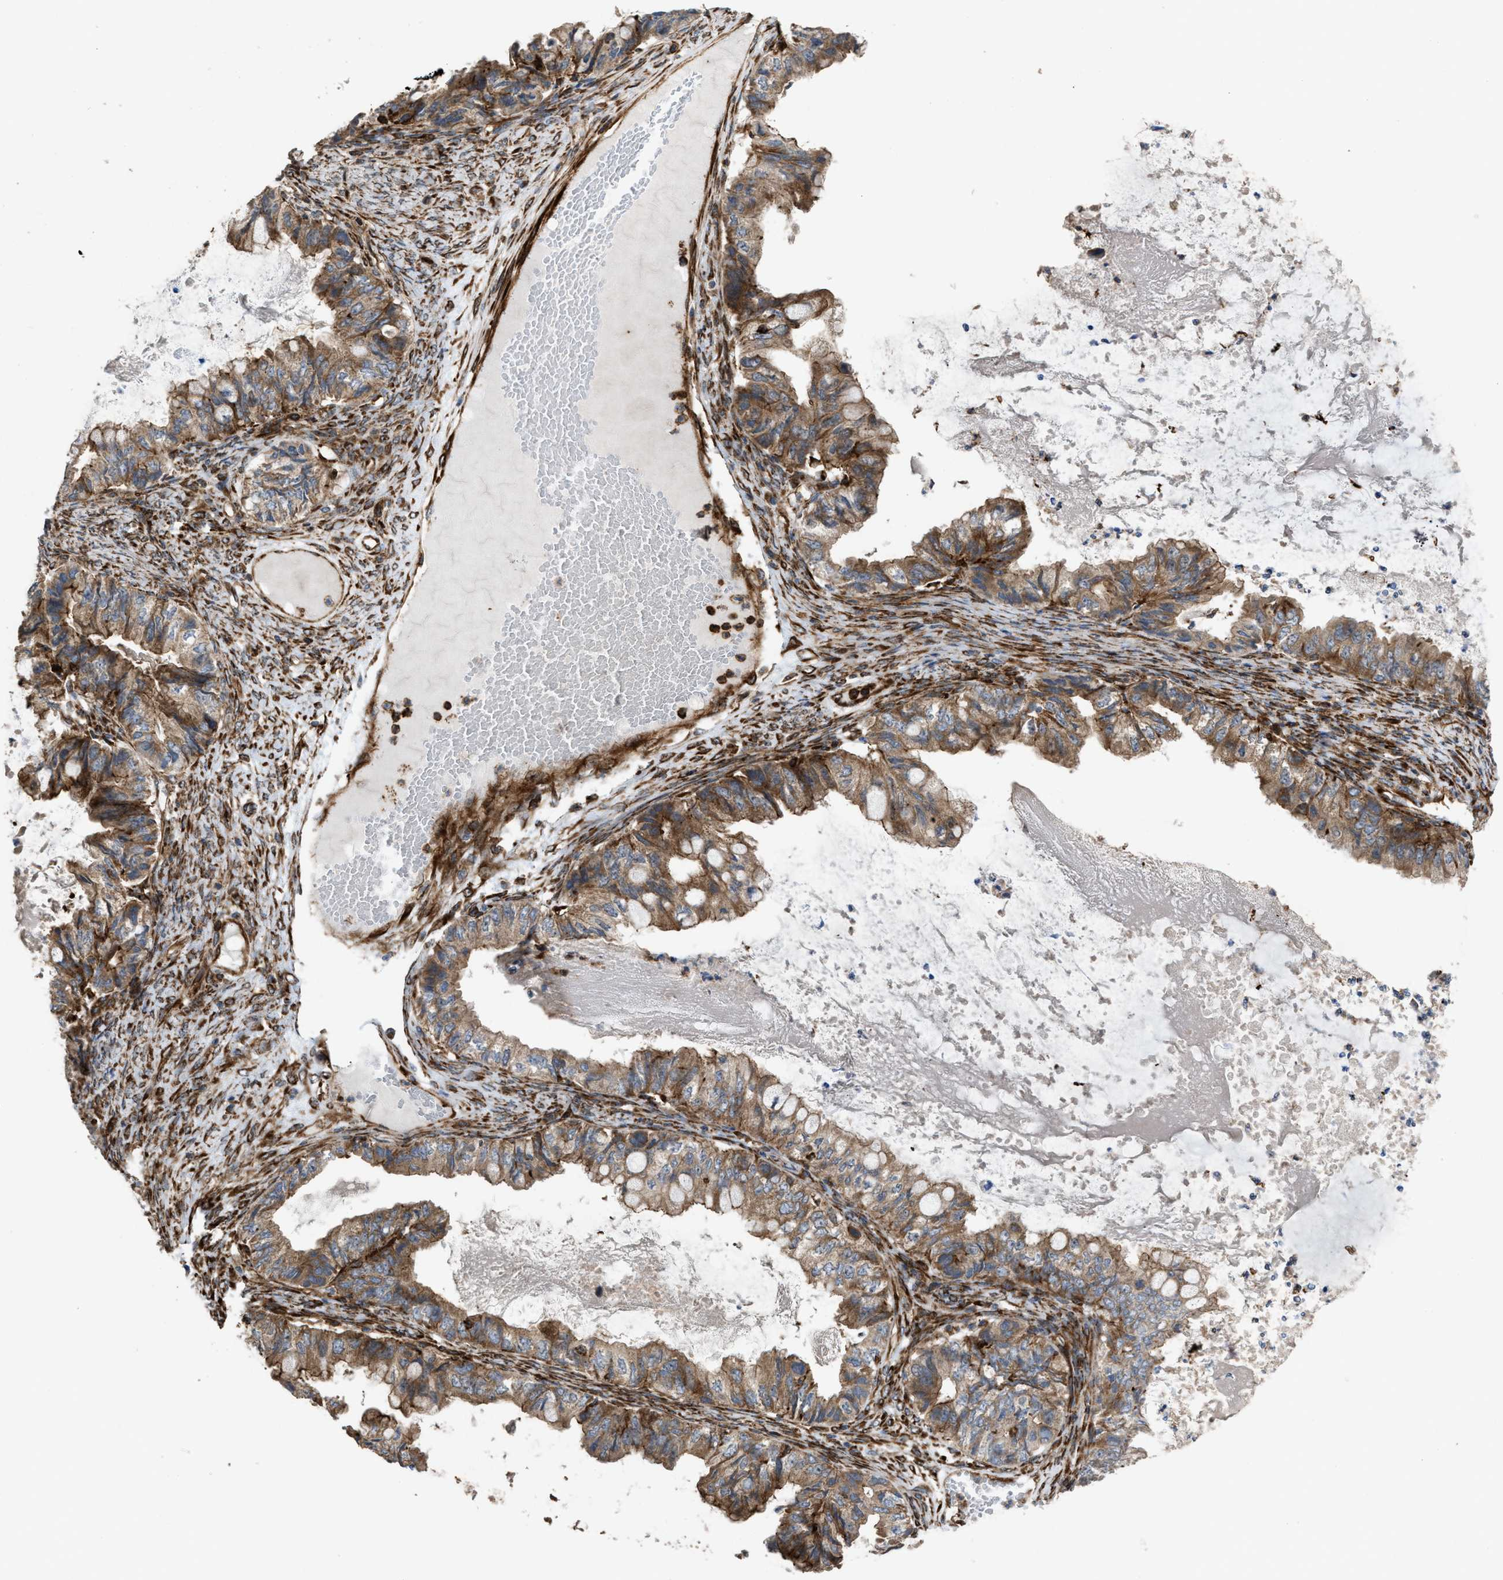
{"staining": {"intensity": "moderate", "quantity": ">75%", "location": "cytoplasmic/membranous"}, "tissue": "ovarian cancer", "cell_type": "Tumor cells", "image_type": "cancer", "snomed": [{"axis": "morphology", "description": "Cystadenocarcinoma, mucinous, NOS"}, {"axis": "topography", "description": "Ovary"}], "caption": "The immunohistochemical stain highlights moderate cytoplasmic/membranous expression in tumor cells of mucinous cystadenocarcinoma (ovarian) tissue.", "gene": "EGLN1", "patient": {"sex": "female", "age": 80}}